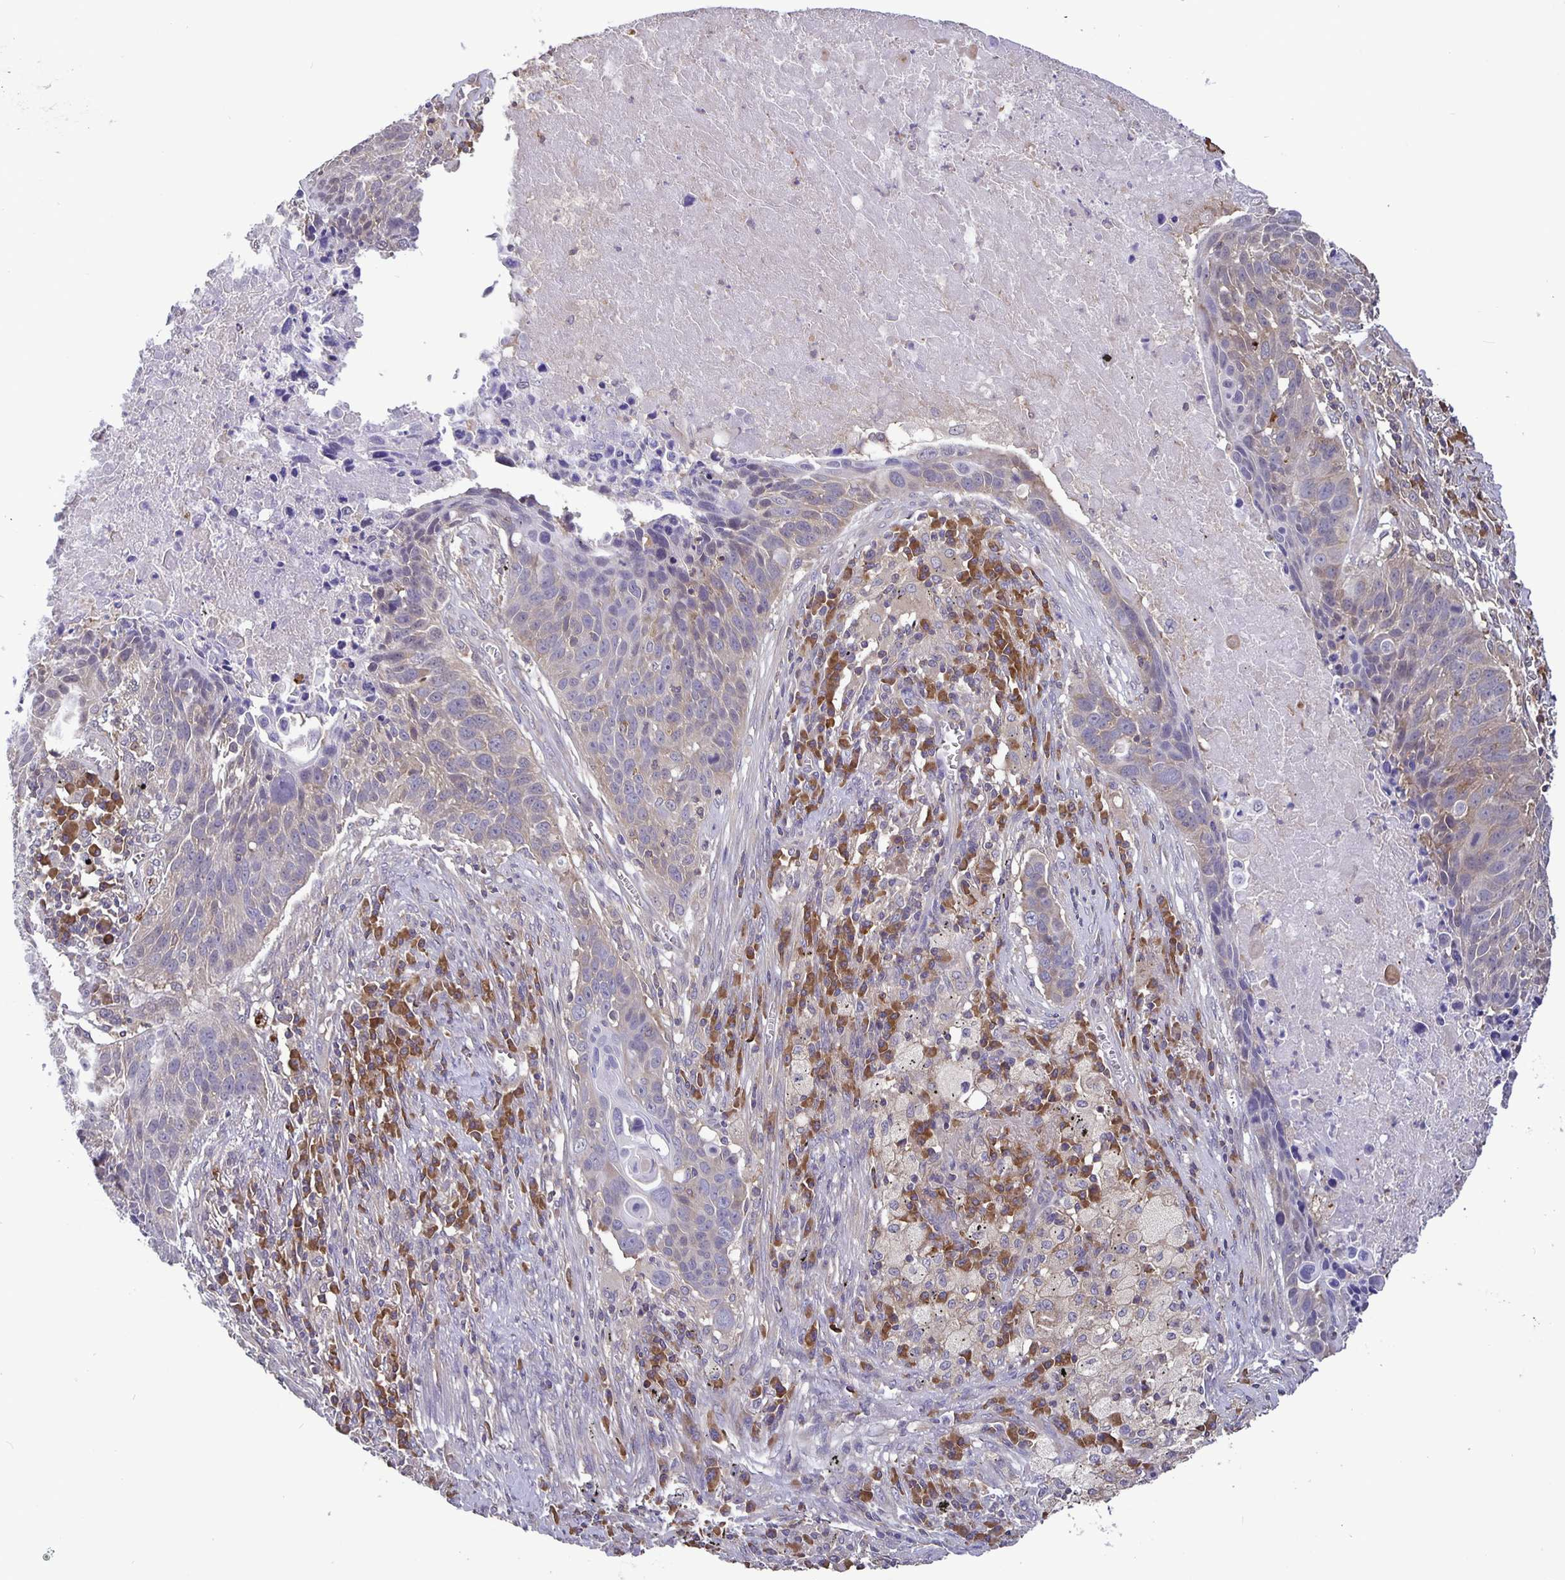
{"staining": {"intensity": "moderate", "quantity": "<25%", "location": "cytoplasmic/membranous"}, "tissue": "lung cancer", "cell_type": "Tumor cells", "image_type": "cancer", "snomed": [{"axis": "morphology", "description": "Squamous cell carcinoma, NOS"}, {"axis": "topography", "description": "Lung"}], "caption": "Human lung cancer stained with a protein marker displays moderate staining in tumor cells.", "gene": "FEM1C", "patient": {"sex": "male", "age": 78}}